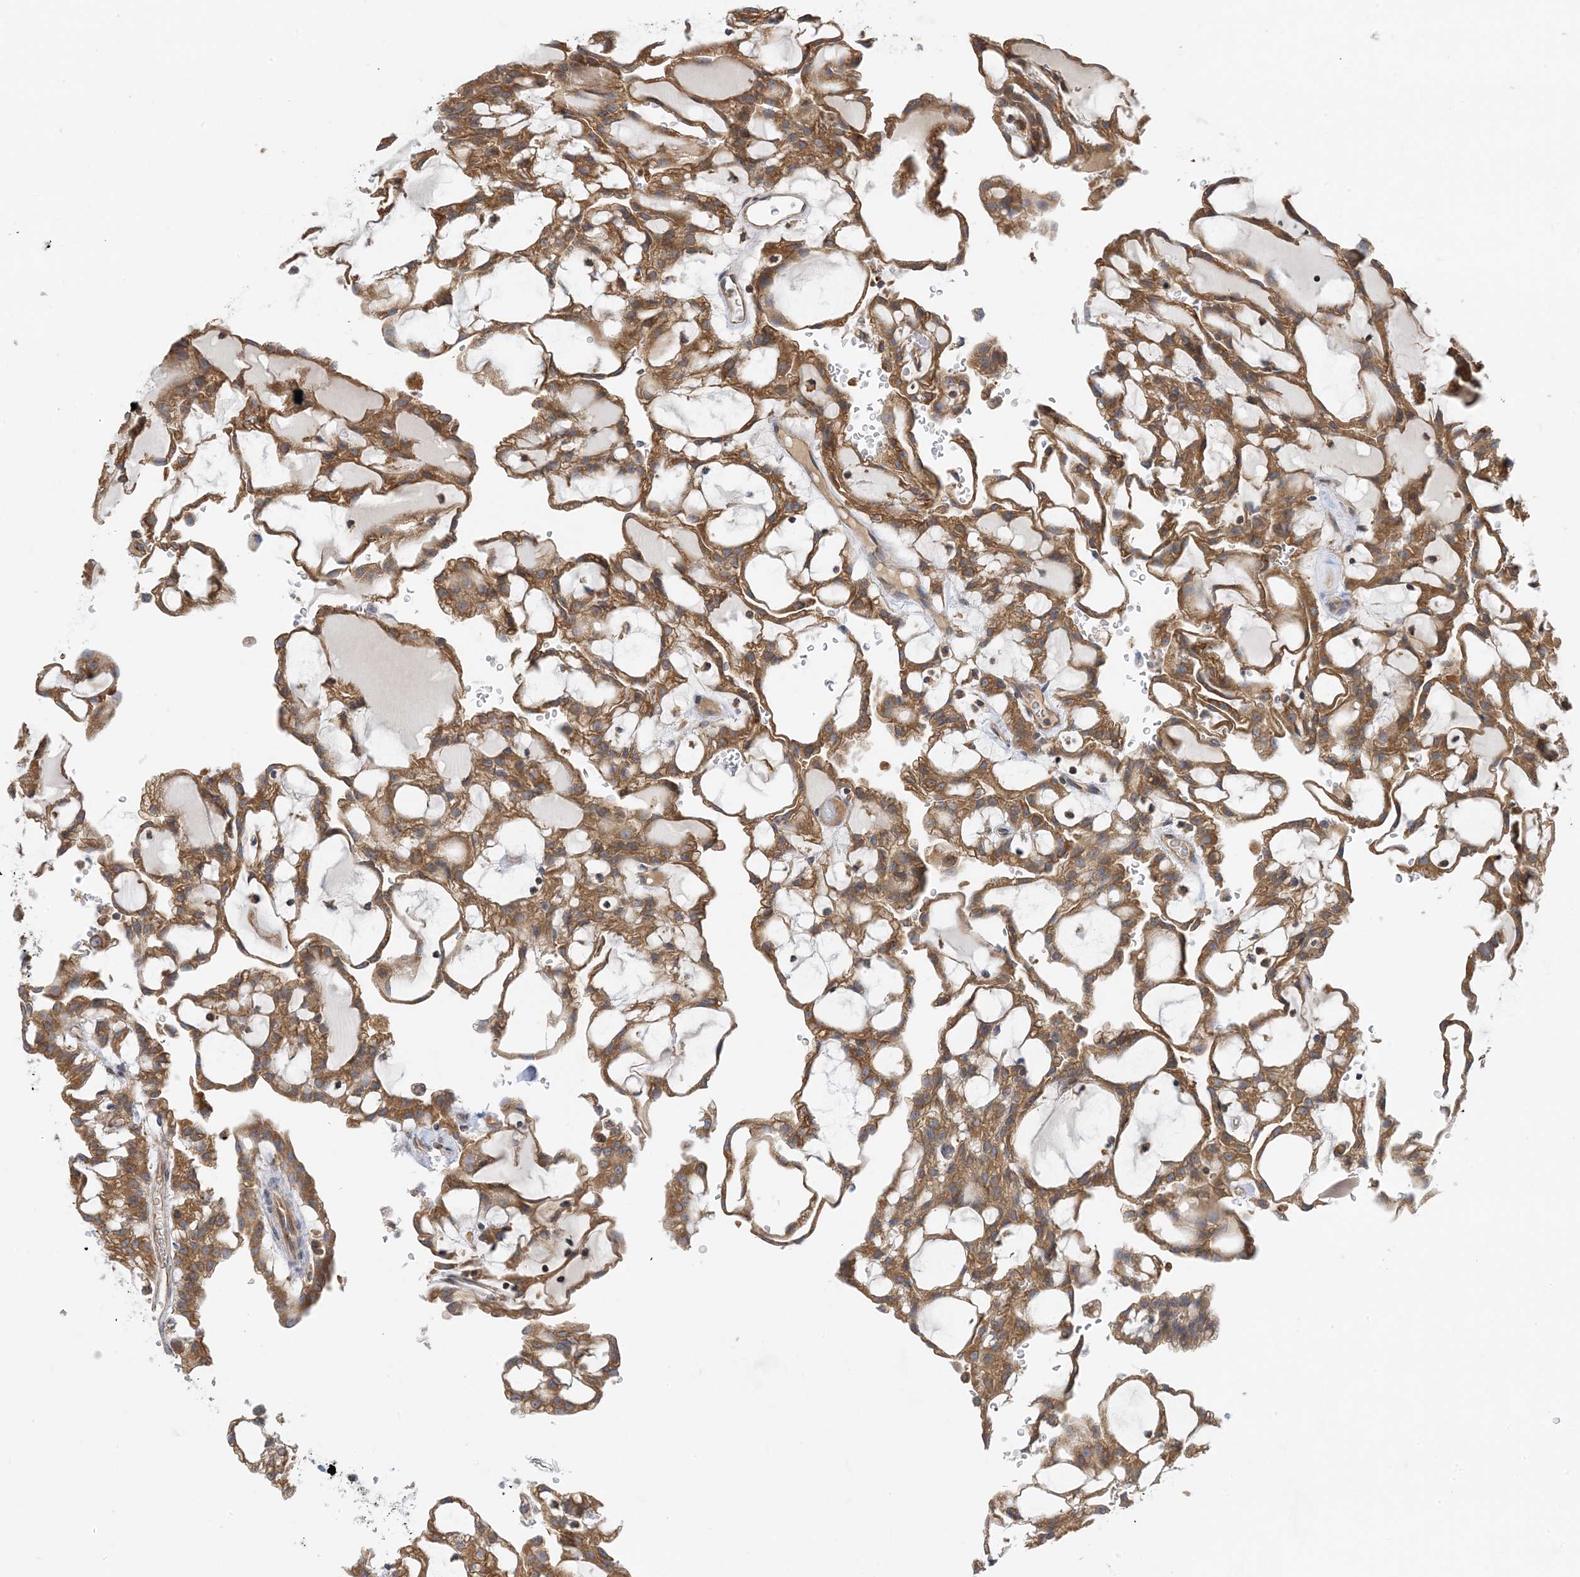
{"staining": {"intensity": "moderate", "quantity": ">75%", "location": "cytoplasmic/membranous"}, "tissue": "renal cancer", "cell_type": "Tumor cells", "image_type": "cancer", "snomed": [{"axis": "morphology", "description": "Adenocarcinoma, NOS"}, {"axis": "topography", "description": "Kidney"}], "caption": "Protein staining by immunohistochemistry exhibits moderate cytoplasmic/membranous positivity in approximately >75% of tumor cells in adenocarcinoma (renal).", "gene": "SIDT1", "patient": {"sex": "male", "age": 63}}